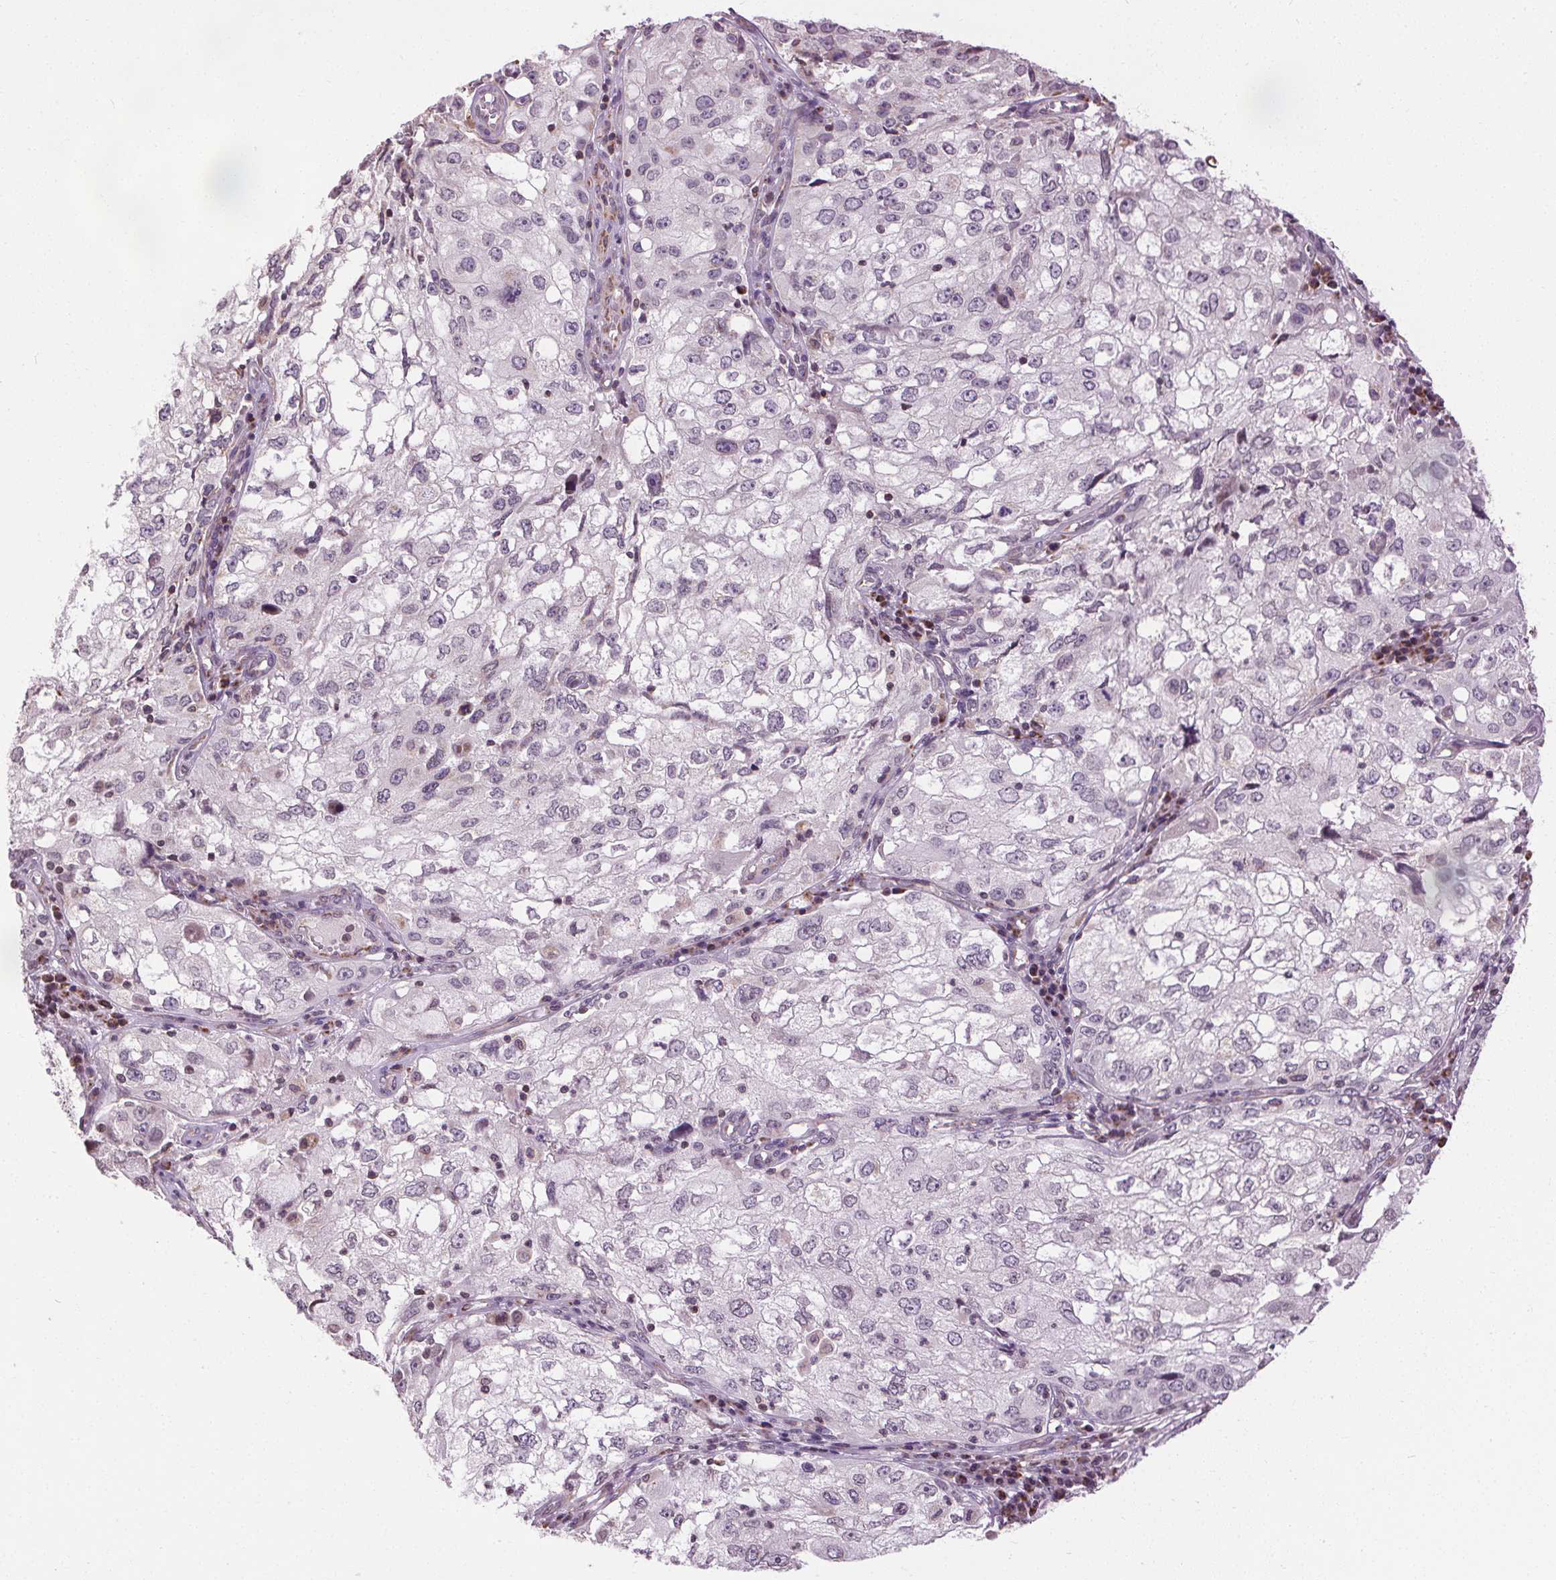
{"staining": {"intensity": "negative", "quantity": "none", "location": "none"}, "tissue": "cervical cancer", "cell_type": "Tumor cells", "image_type": "cancer", "snomed": [{"axis": "morphology", "description": "Squamous cell carcinoma, NOS"}, {"axis": "topography", "description": "Cervix"}], "caption": "A photomicrograph of human cervical squamous cell carcinoma is negative for staining in tumor cells.", "gene": "LFNG", "patient": {"sex": "female", "age": 36}}